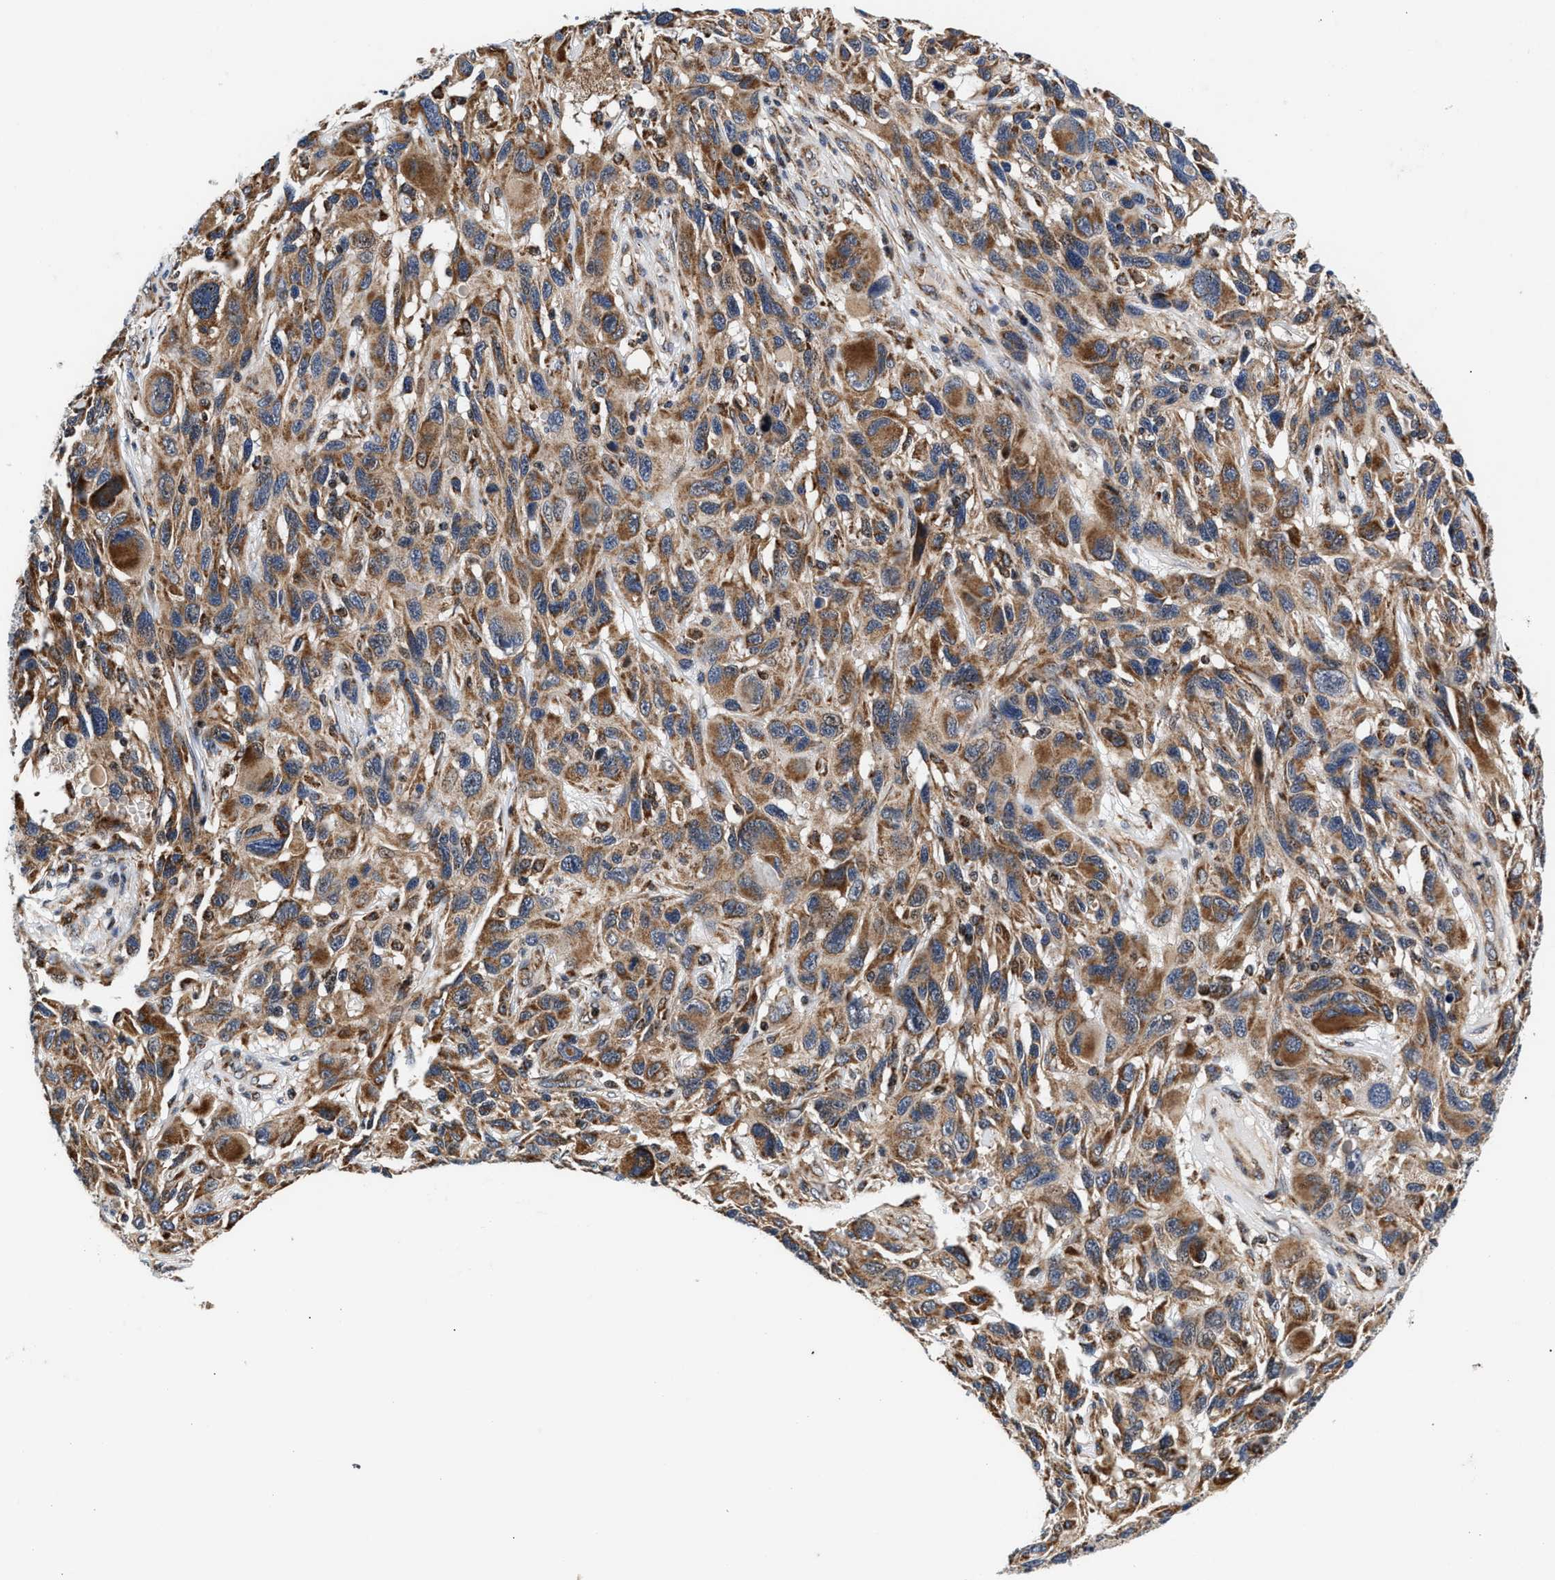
{"staining": {"intensity": "moderate", "quantity": ">75%", "location": "cytoplasmic/membranous"}, "tissue": "melanoma", "cell_type": "Tumor cells", "image_type": "cancer", "snomed": [{"axis": "morphology", "description": "Malignant melanoma, NOS"}, {"axis": "topography", "description": "Skin"}], "caption": "Malignant melanoma stained with DAB (3,3'-diaminobenzidine) immunohistochemistry displays medium levels of moderate cytoplasmic/membranous staining in about >75% of tumor cells. (Stains: DAB in brown, nuclei in blue, Microscopy: brightfield microscopy at high magnification).", "gene": "SGK1", "patient": {"sex": "male", "age": 53}}